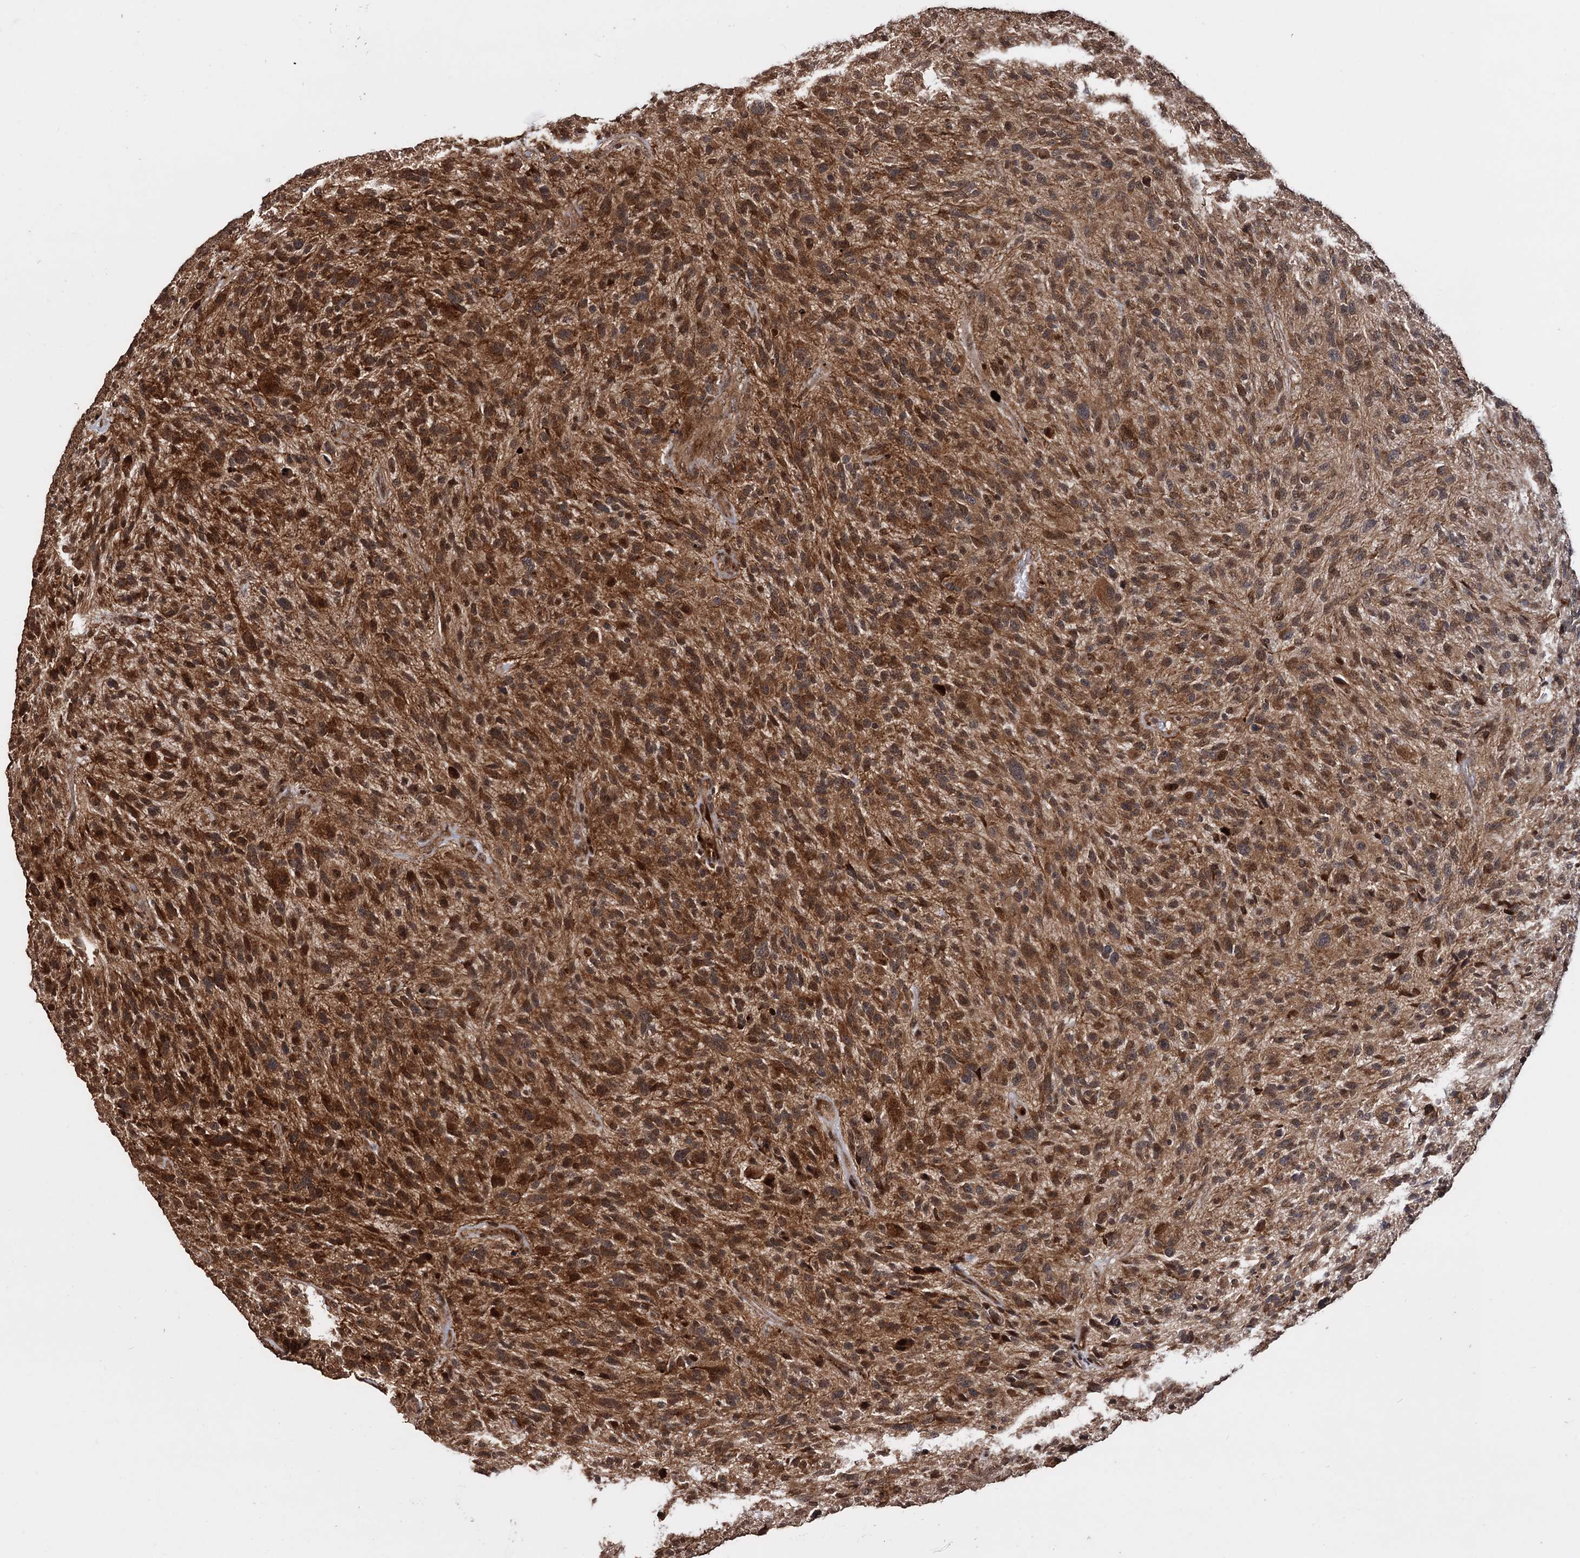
{"staining": {"intensity": "moderate", "quantity": ">75%", "location": "cytoplasmic/membranous,nuclear"}, "tissue": "glioma", "cell_type": "Tumor cells", "image_type": "cancer", "snomed": [{"axis": "morphology", "description": "Glioma, malignant, High grade"}, {"axis": "topography", "description": "Brain"}], "caption": "Immunohistochemical staining of glioma exhibits medium levels of moderate cytoplasmic/membranous and nuclear positivity in about >75% of tumor cells. (Stains: DAB in brown, nuclei in blue, Microscopy: brightfield microscopy at high magnification).", "gene": "PIGB", "patient": {"sex": "male", "age": 47}}